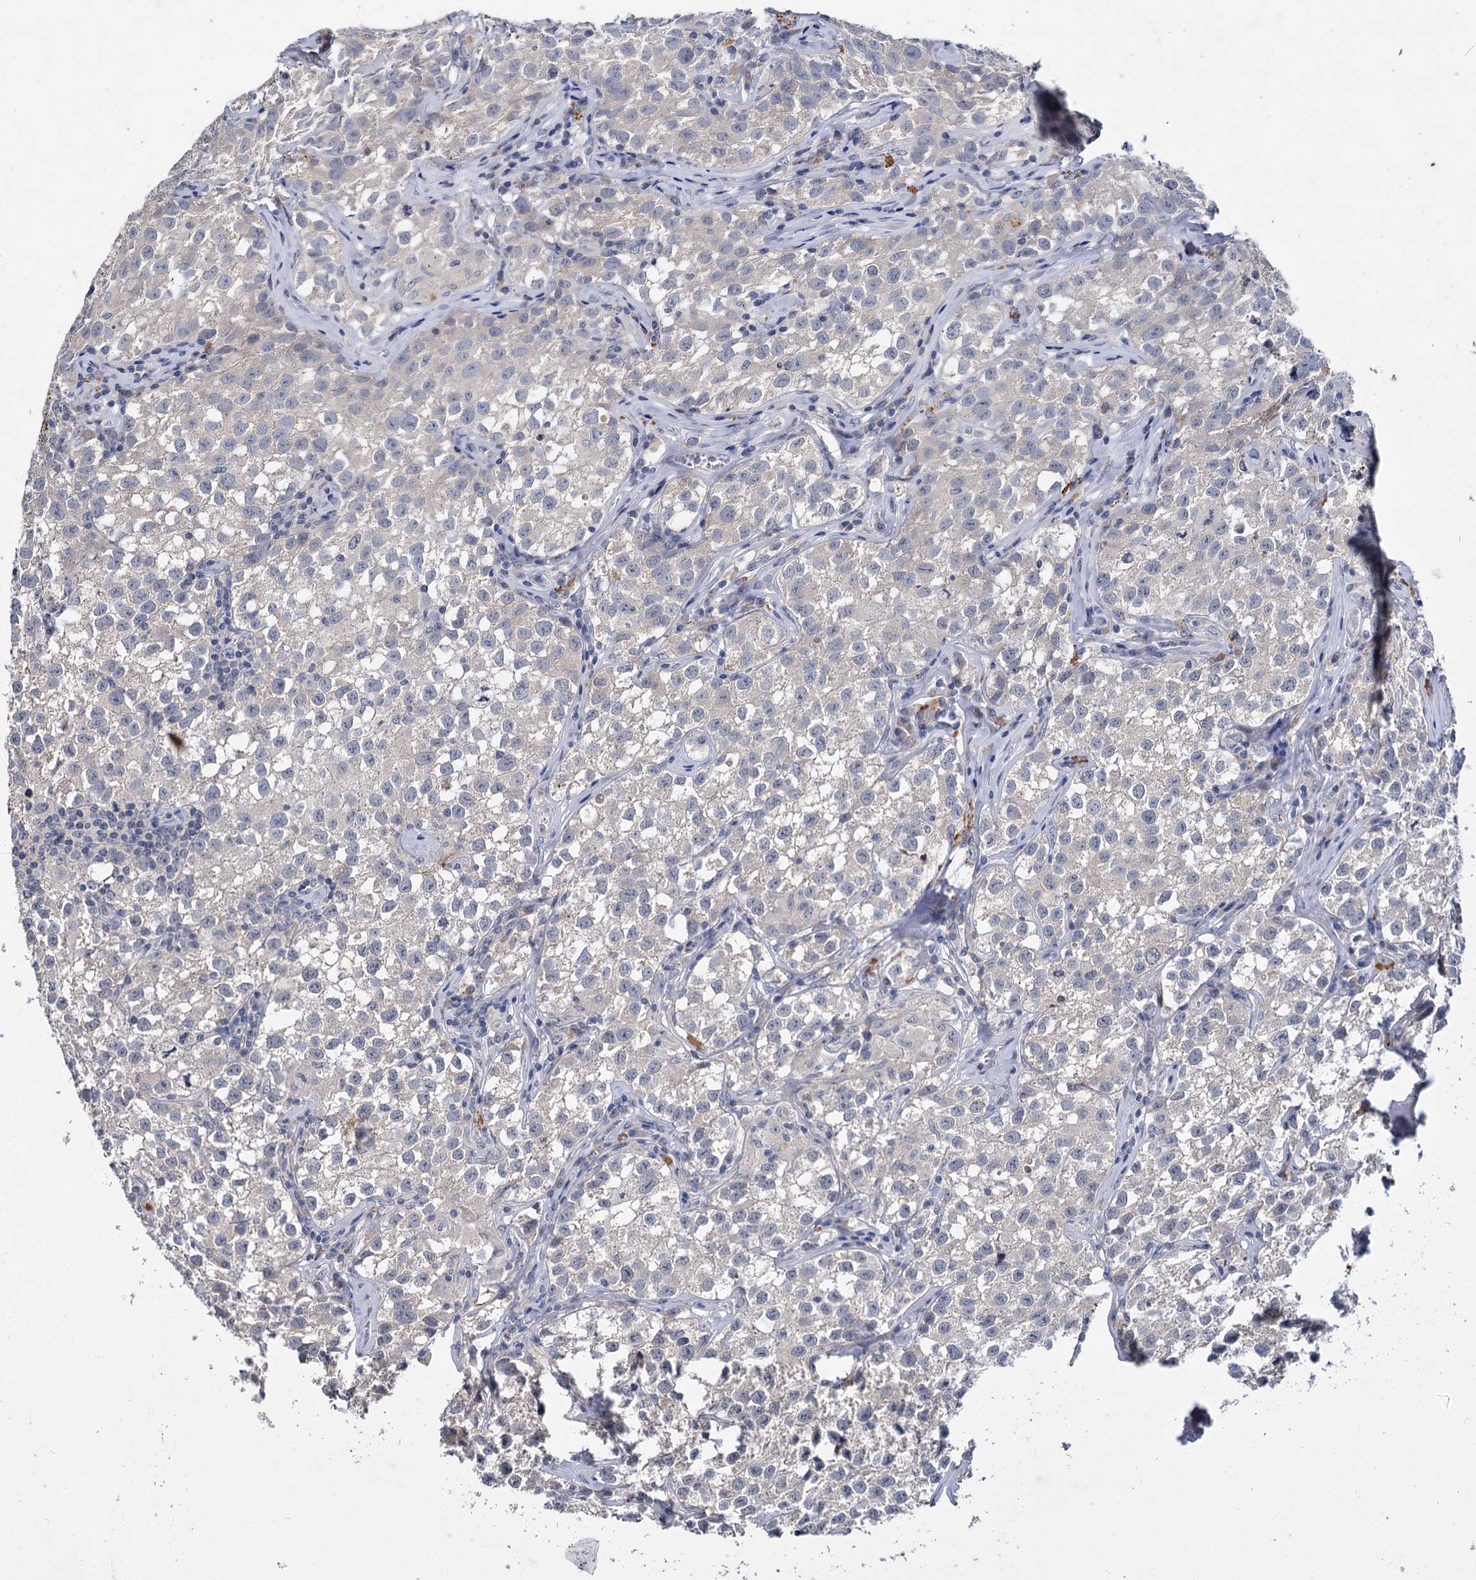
{"staining": {"intensity": "negative", "quantity": "none", "location": "none"}, "tissue": "testis cancer", "cell_type": "Tumor cells", "image_type": "cancer", "snomed": [{"axis": "morphology", "description": "Seminoma, NOS"}, {"axis": "morphology", "description": "Carcinoma, Embryonal, NOS"}, {"axis": "topography", "description": "Testis"}], "caption": "Photomicrograph shows no significant protein positivity in tumor cells of testis cancer. (DAB immunohistochemistry visualized using brightfield microscopy, high magnification).", "gene": "ATP9A", "patient": {"sex": "male", "age": 43}}